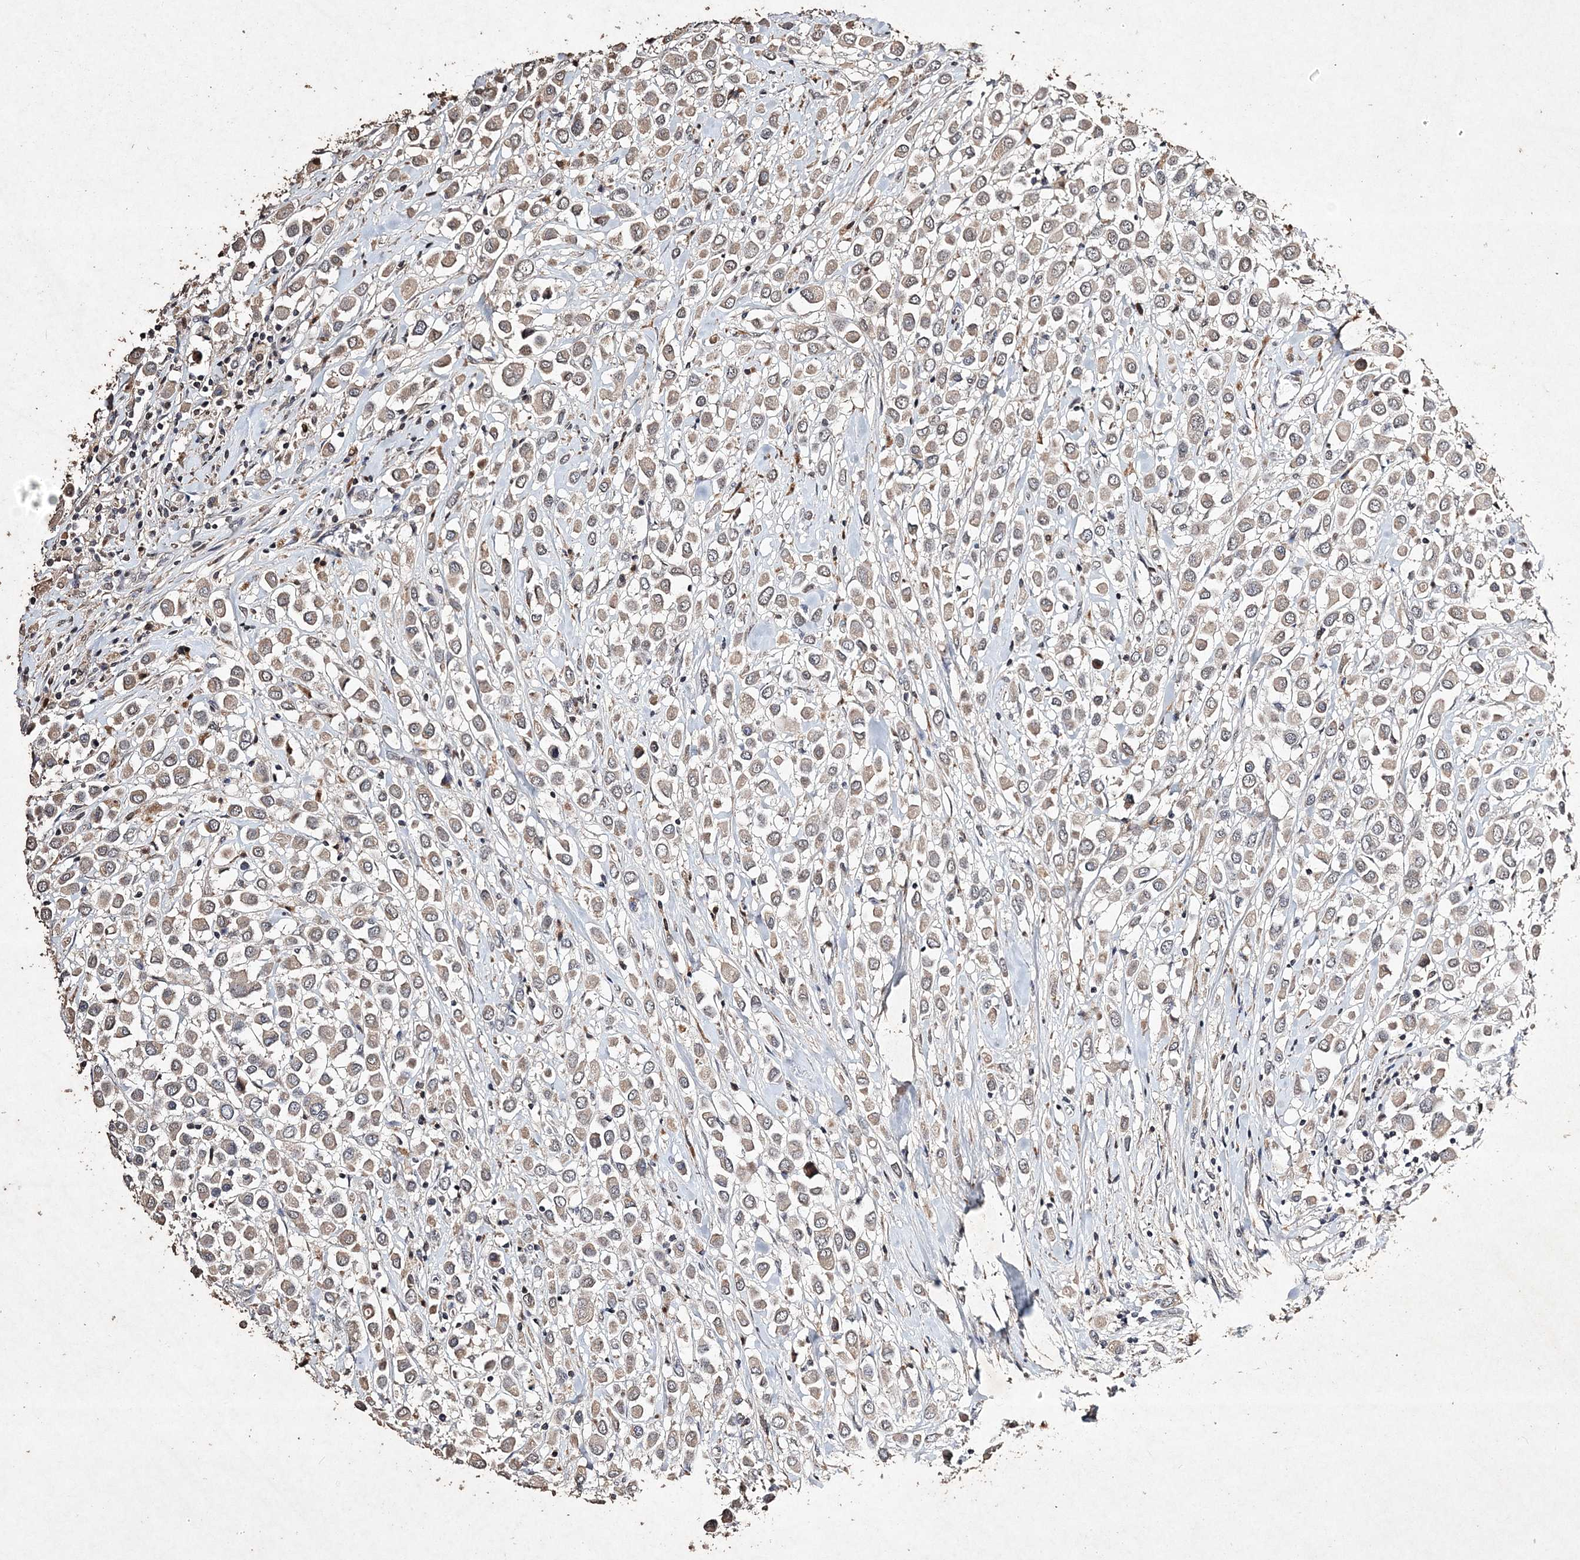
{"staining": {"intensity": "negative", "quantity": "none", "location": "none"}, "tissue": "breast cancer", "cell_type": "Tumor cells", "image_type": "cancer", "snomed": [{"axis": "morphology", "description": "Duct carcinoma"}, {"axis": "topography", "description": "Breast"}], "caption": "This is an IHC micrograph of infiltrating ductal carcinoma (breast). There is no staining in tumor cells.", "gene": "C3orf38", "patient": {"sex": "female", "age": 61}}